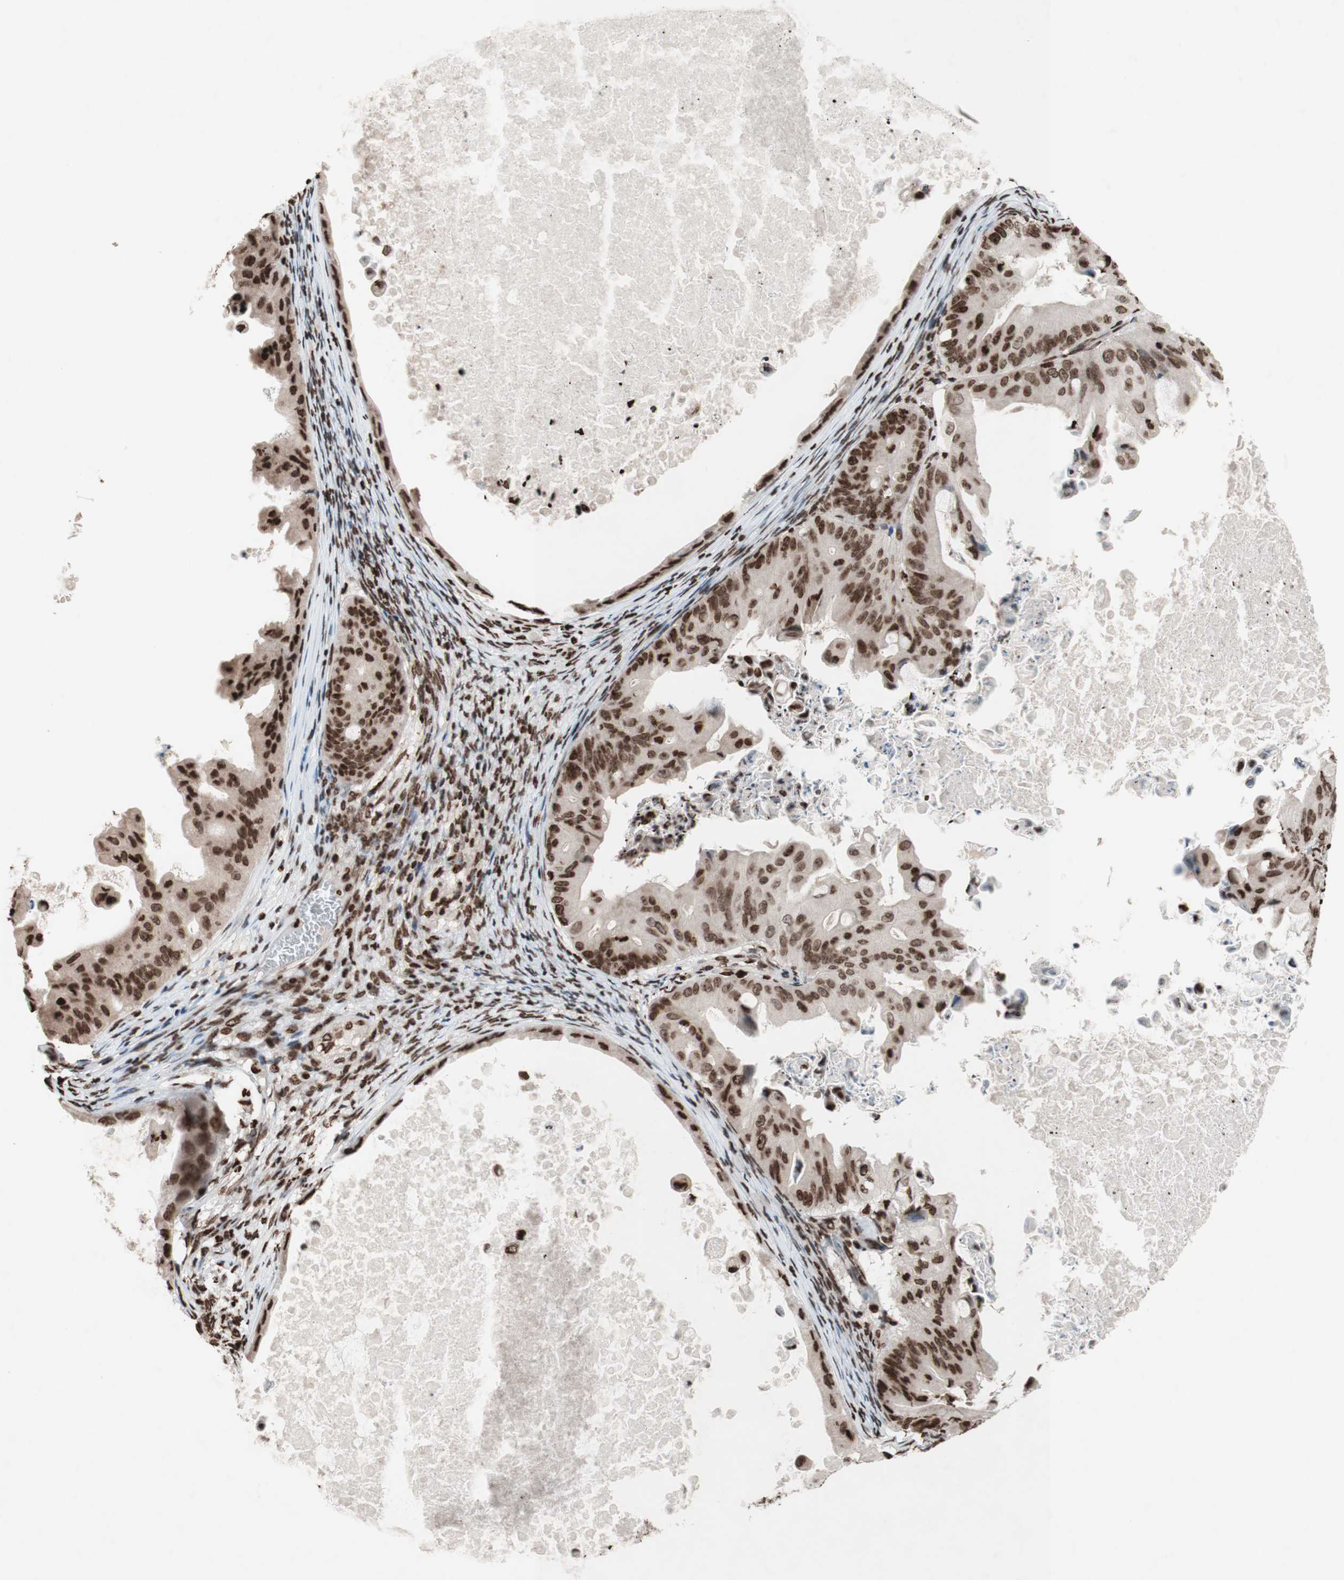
{"staining": {"intensity": "strong", "quantity": ">75%", "location": "nuclear"}, "tissue": "ovarian cancer", "cell_type": "Tumor cells", "image_type": "cancer", "snomed": [{"axis": "morphology", "description": "Cystadenocarcinoma, mucinous, NOS"}, {"axis": "topography", "description": "Ovary"}], "caption": "Ovarian mucinous cystadenocarcinoma stained for a protein (brown) shows strong nuclear positive staining in approximately >75% of tumor cells.", "gene": "NCOA3", "patient": {"sex": "female", "age": 37}}